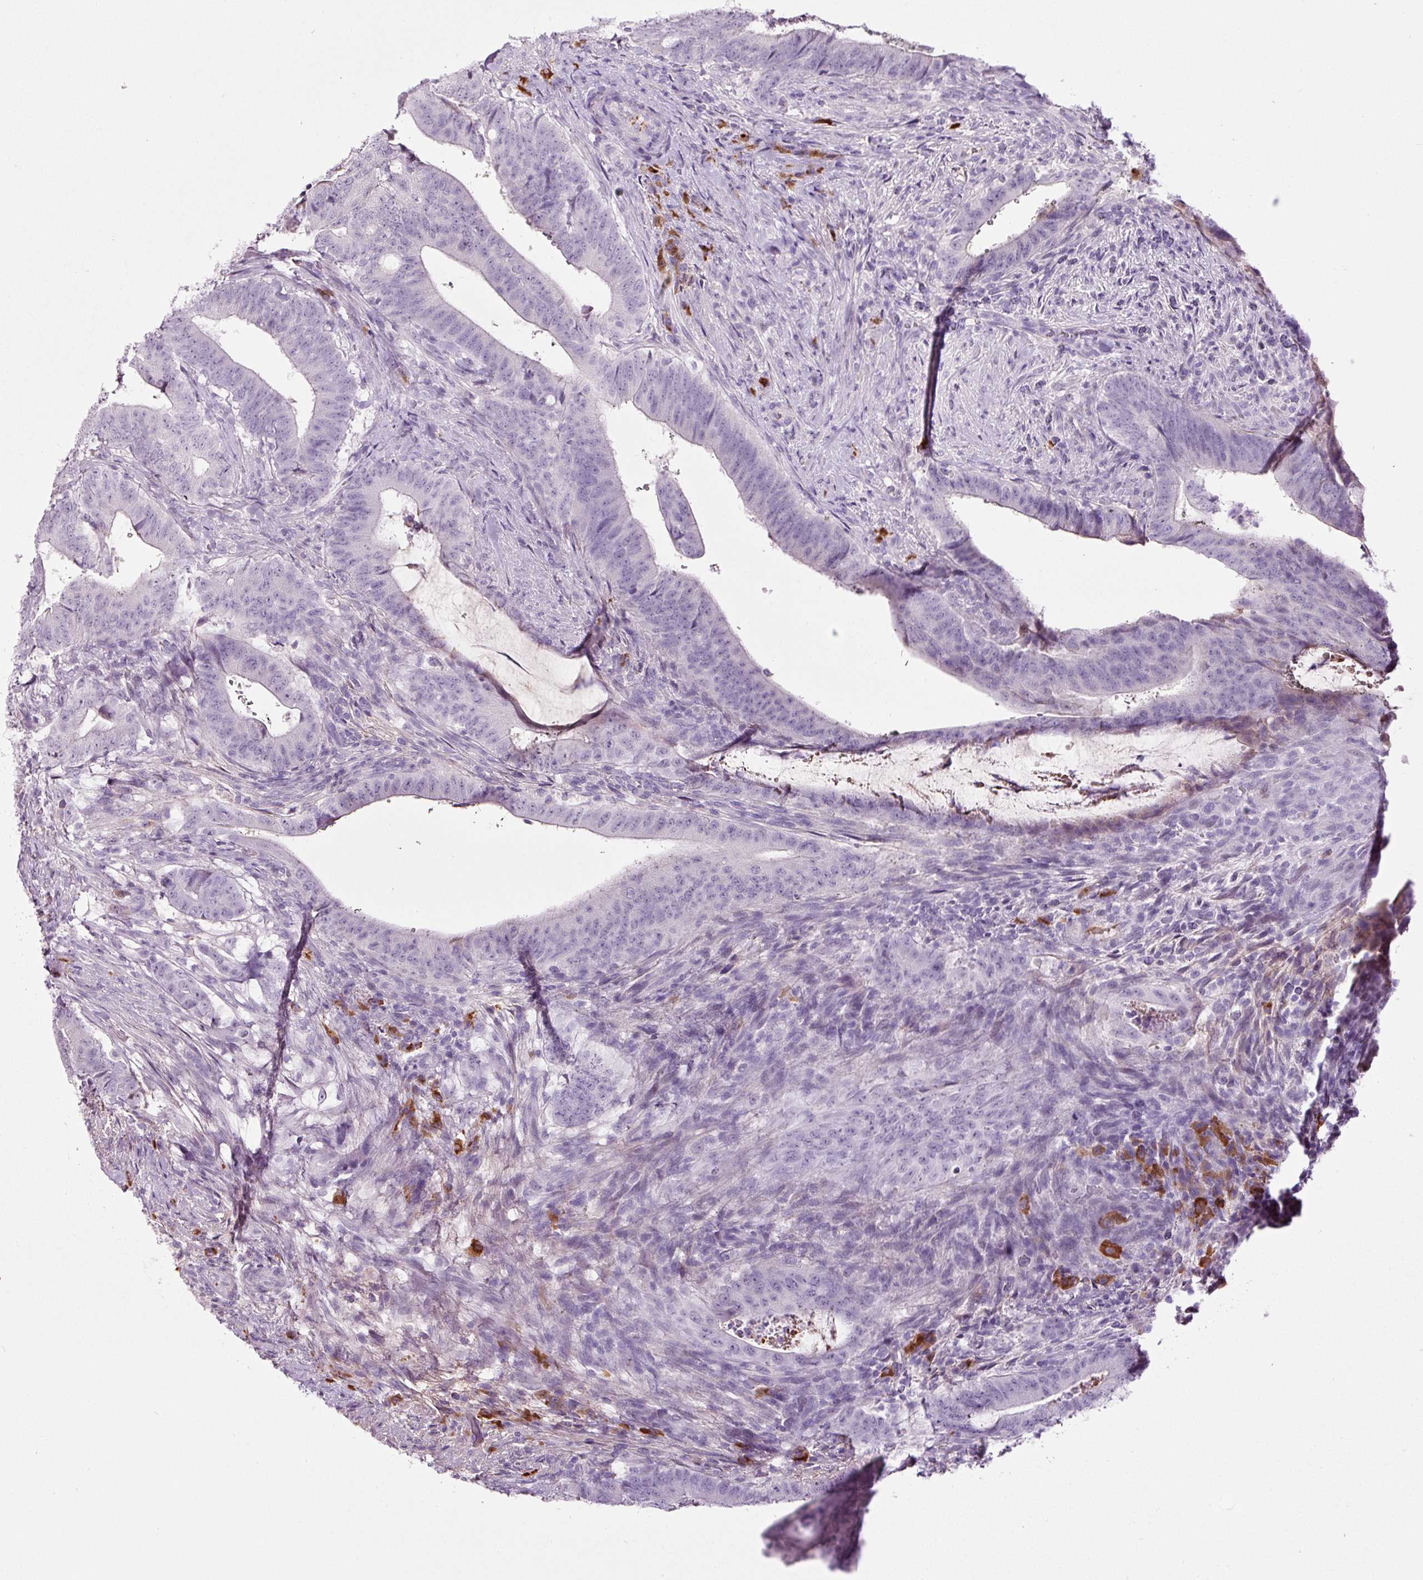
{"staining": {"intensity": "negative", "quantity": "none", "location": "none"}, "tissue": "colorectal cancer", "cell_type": "Tumor cells", "image_type": "cancer", "snomed": [{"axis": "morphology", "description": "Adenocarcinoma, NOS"}, {"axis": "topography", "description": "Colon"}], "caption": "A micrograph of human colorectal cancer is negative for staining in tumor cells.", "gene": "KLF1", "patient": {"sex": "female", "age": 43}}